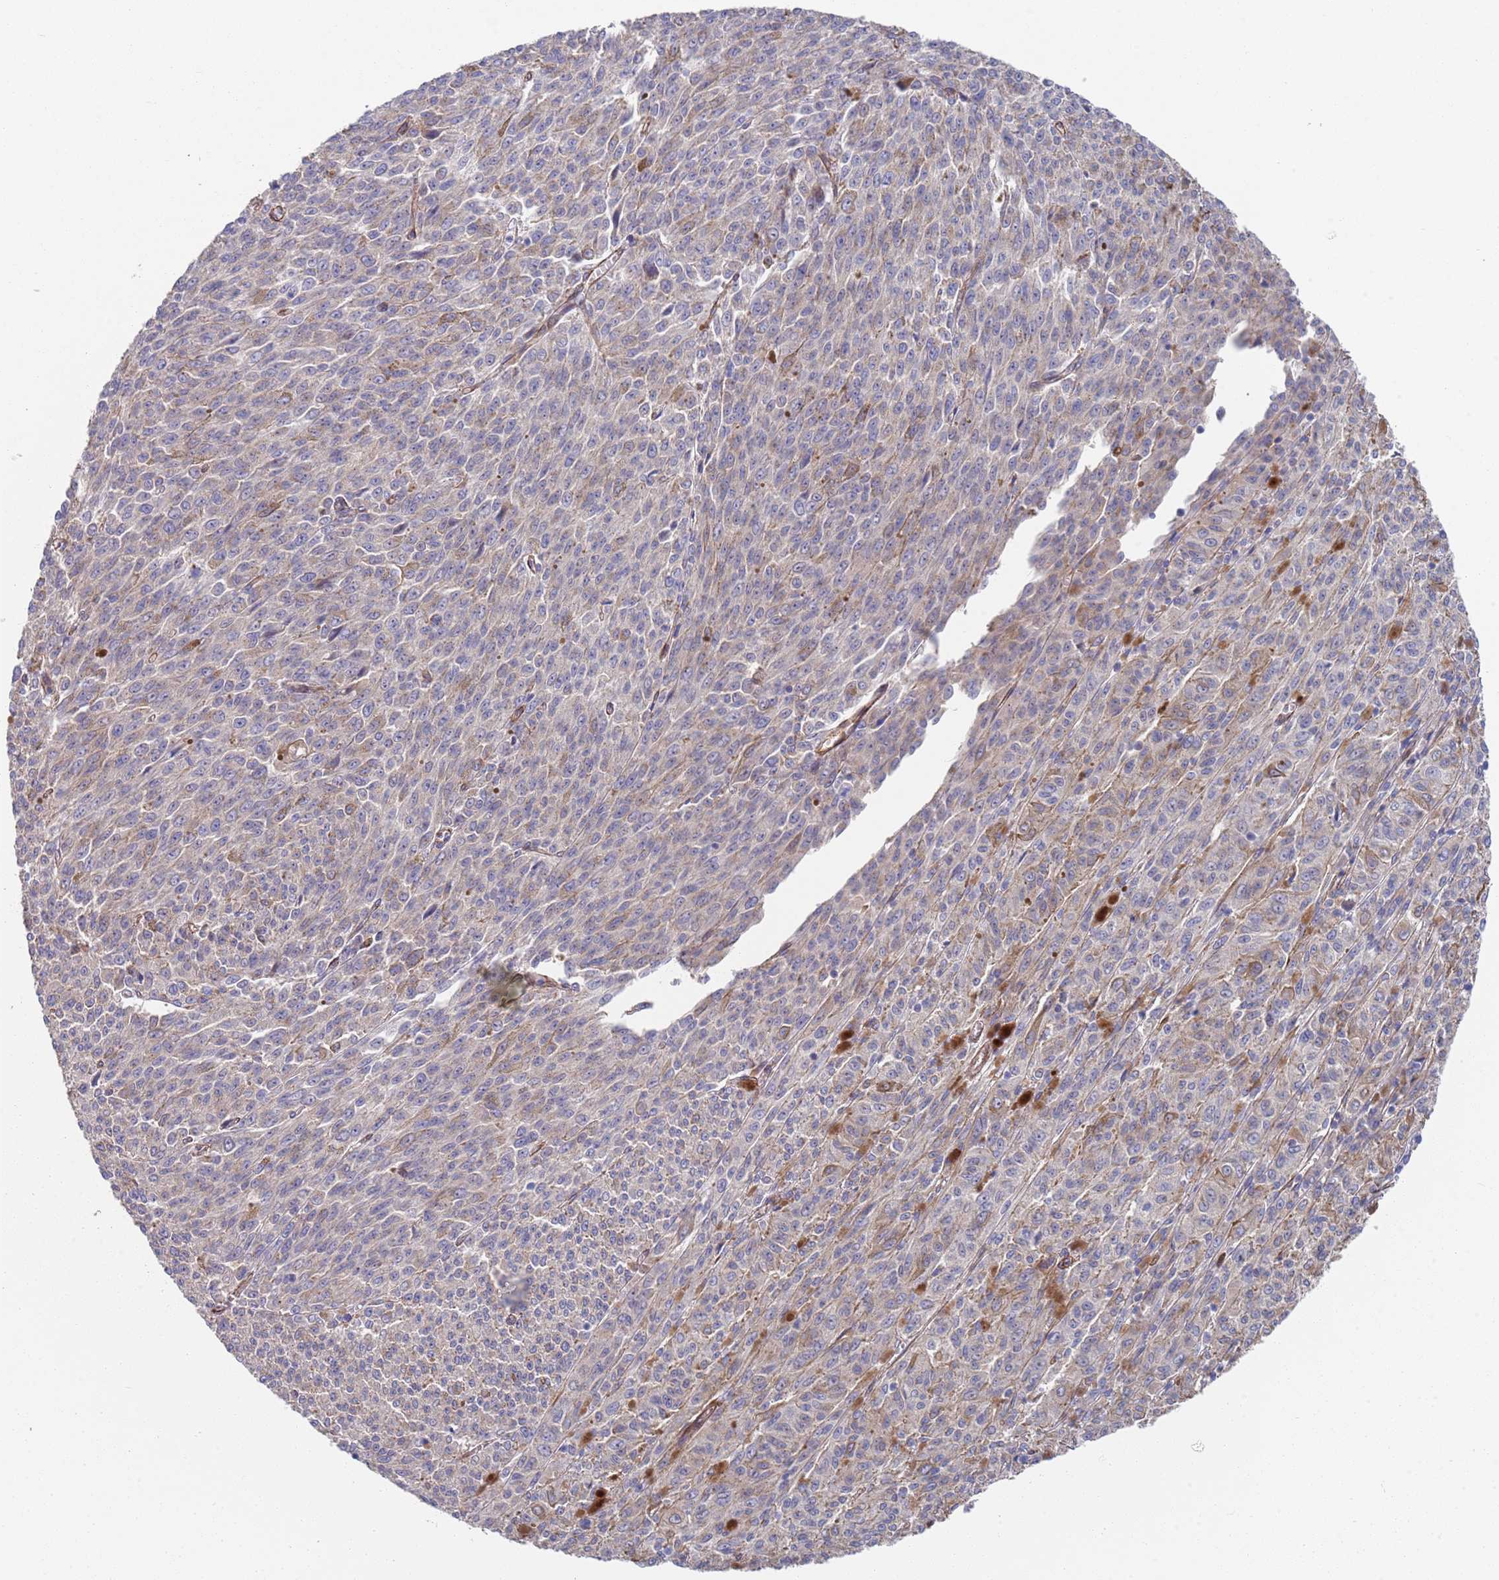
{"staining": {"intensity": "negative", "quantity": "none", "location": "none"}, "tissue": "melanoma", "cell_type": "Tumor cells", "image_type": "cancer", "snomed": [{"axis": "morphology", "description": "Malignant melanoma, NOS"}, {"axis": "topography", "description": "Skin"}], "caption": "Immunohistochemistry (IHC) histopathology image of neoplastic tissue: human malignant melanoma stained with DAB exhibits no significant protein expression in tumor cells.", "gene": "JAKMIP2", "patient": {"sex": "female", "age": 52}}